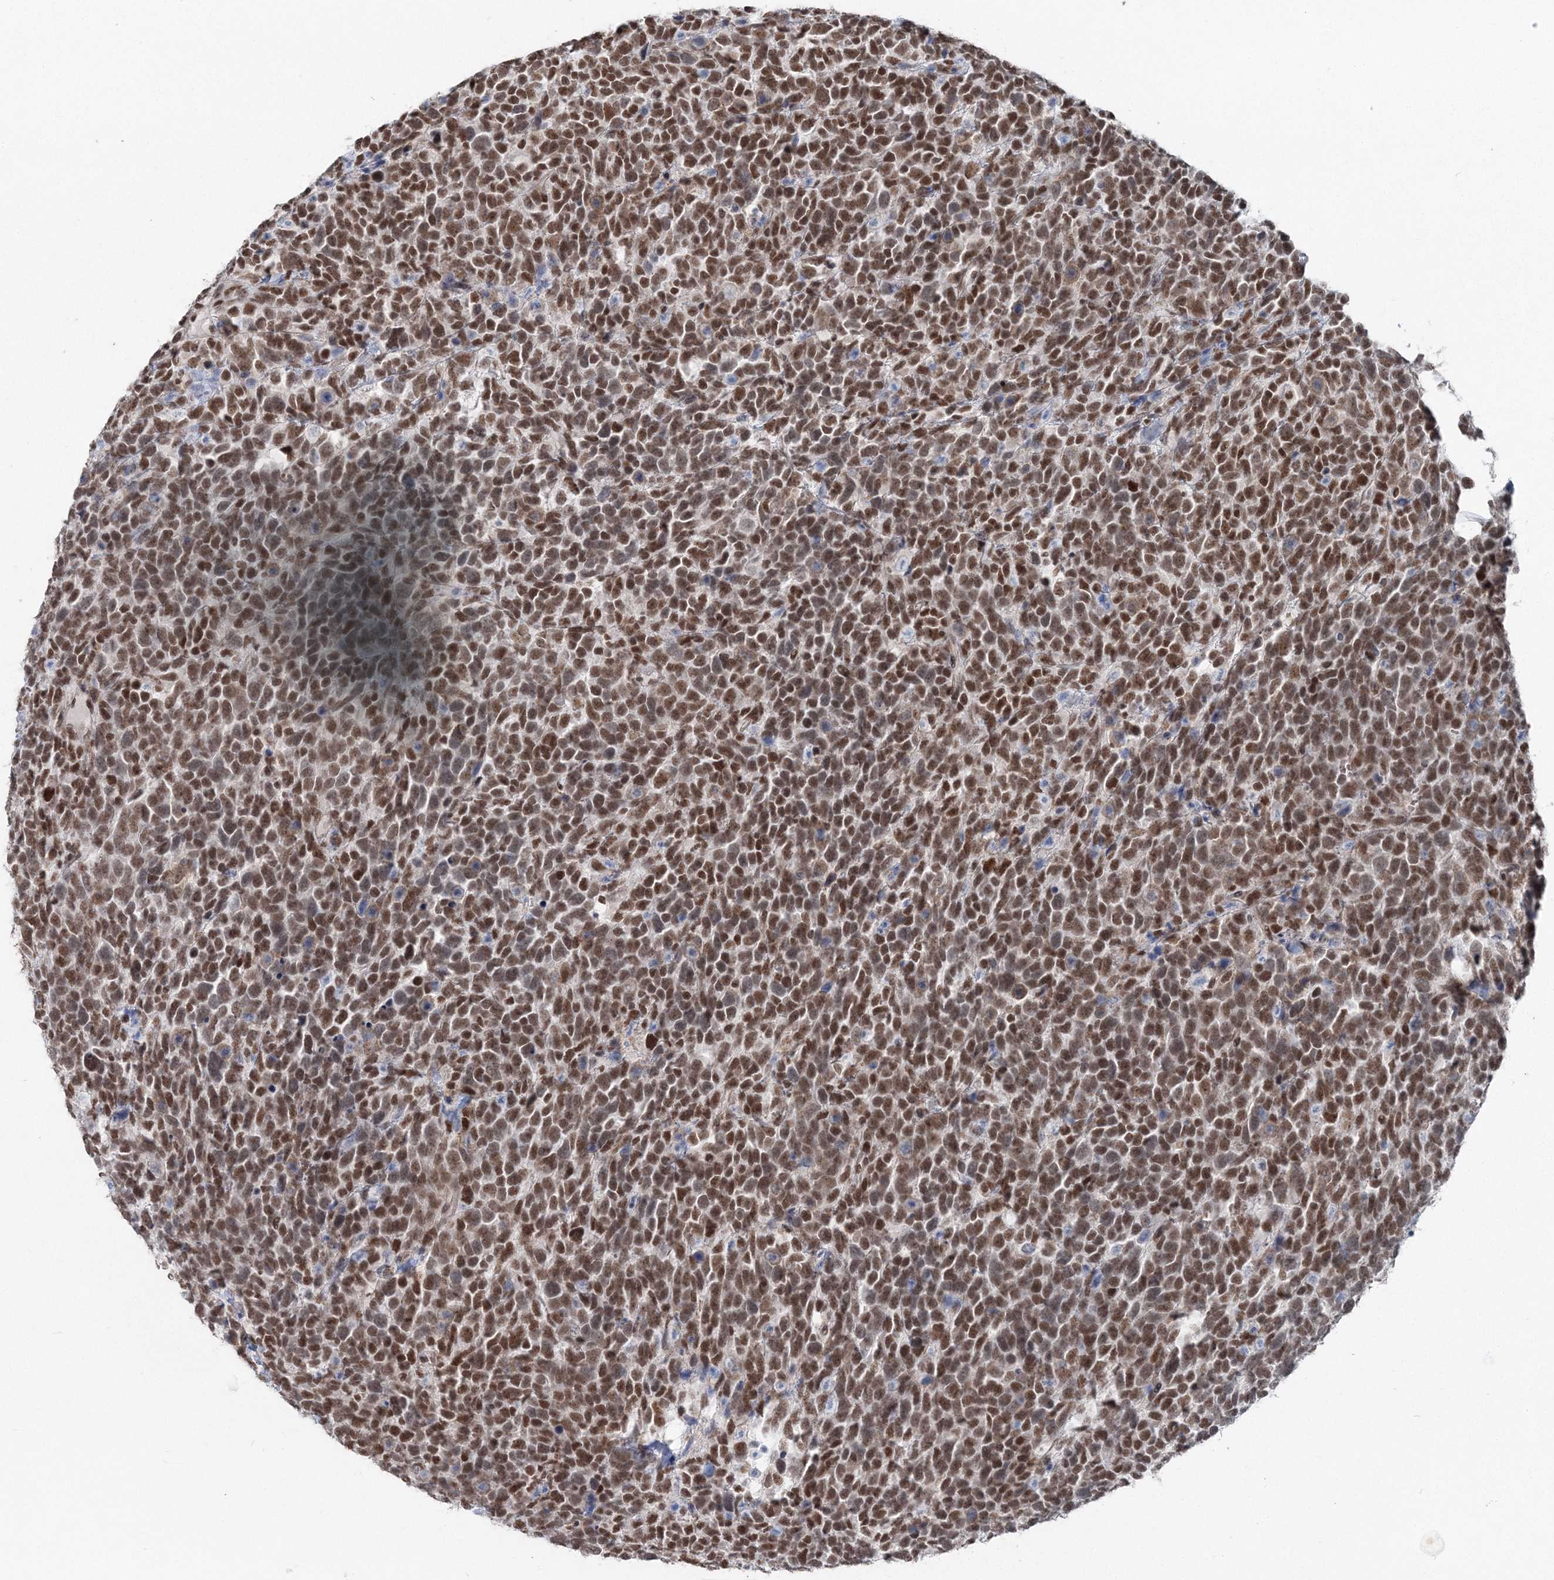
{"staining": {"intensity": "moderate", "quantity": ">75%", "location": "nuclear"}, "tissue": "urothelial cancer", "cell_type": "Tumor cells", "image_type": "cancer", "snomed": [{"axis": "morphology", "description": "Urothelial carcinoma, High grade"}, {"axis": "topography", "description": "Urinary bladder"}], "caption": "Human urothelial carcinoma (high-grade) stained with a protein marker reveals moderate staining in tumor cells.", "gene": "PDS5A", "patient": {"sex": "female", "age": 82}}